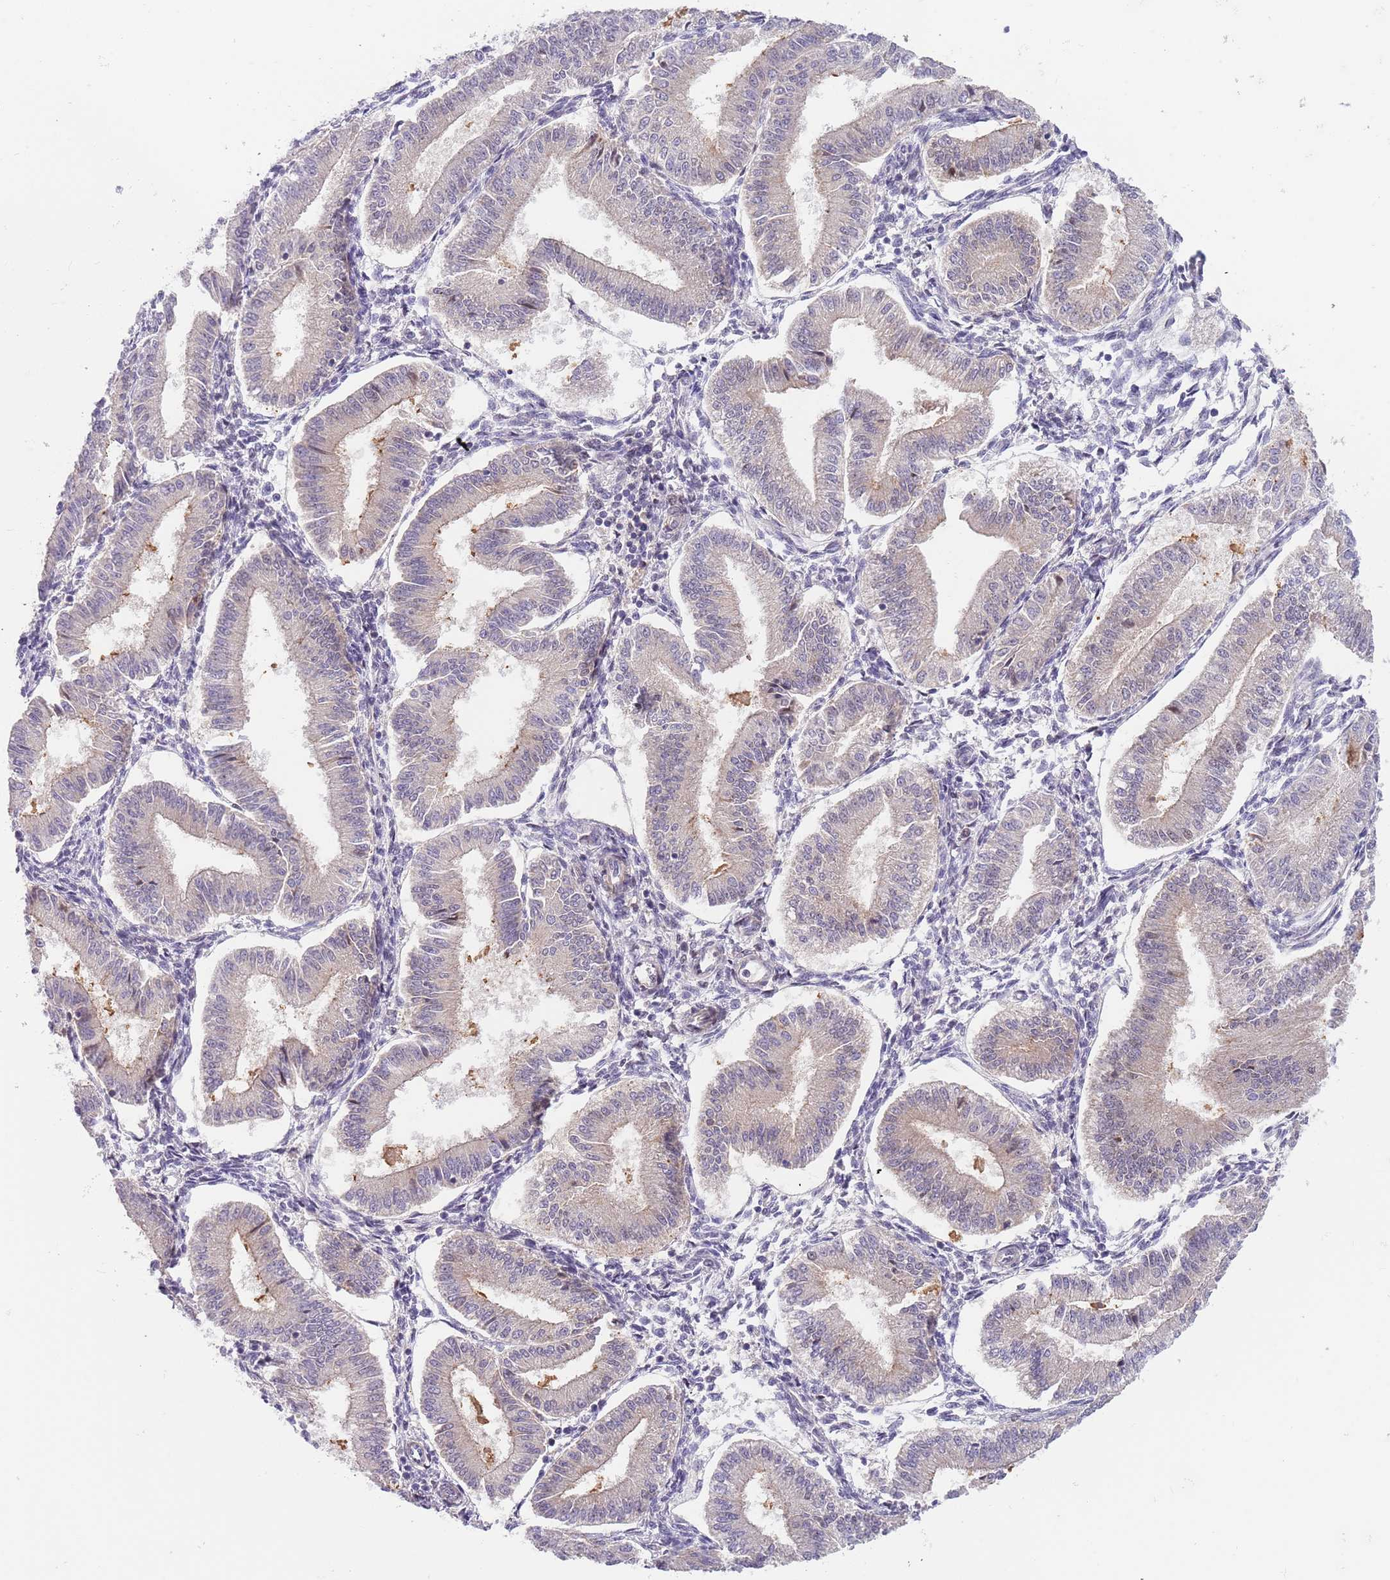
{"staining": {"intensity": "moderate", "quantity": "25%-75%", "location": "nuclear"}, "tissue": "endometrium", "cell_type": "Cells in endometrial stroma", "image_type": "normal", "snomed": [{"axis": "morphology", "description": "Normal tissue, NOS"}, {"axis": "topography", "description": "Endometrium"}], "caption": "High-magnification brightfield microscopy of unremarkable endometrium stained with DAB (brown) and counterstained with hematoxylin (blue). cells in endometrial stroma exhibit moderate nuclear staining is seen in approximately25%-75% of cells.", "gene": "RMND5B", "patient": {"sex": "female", "age": 39}}